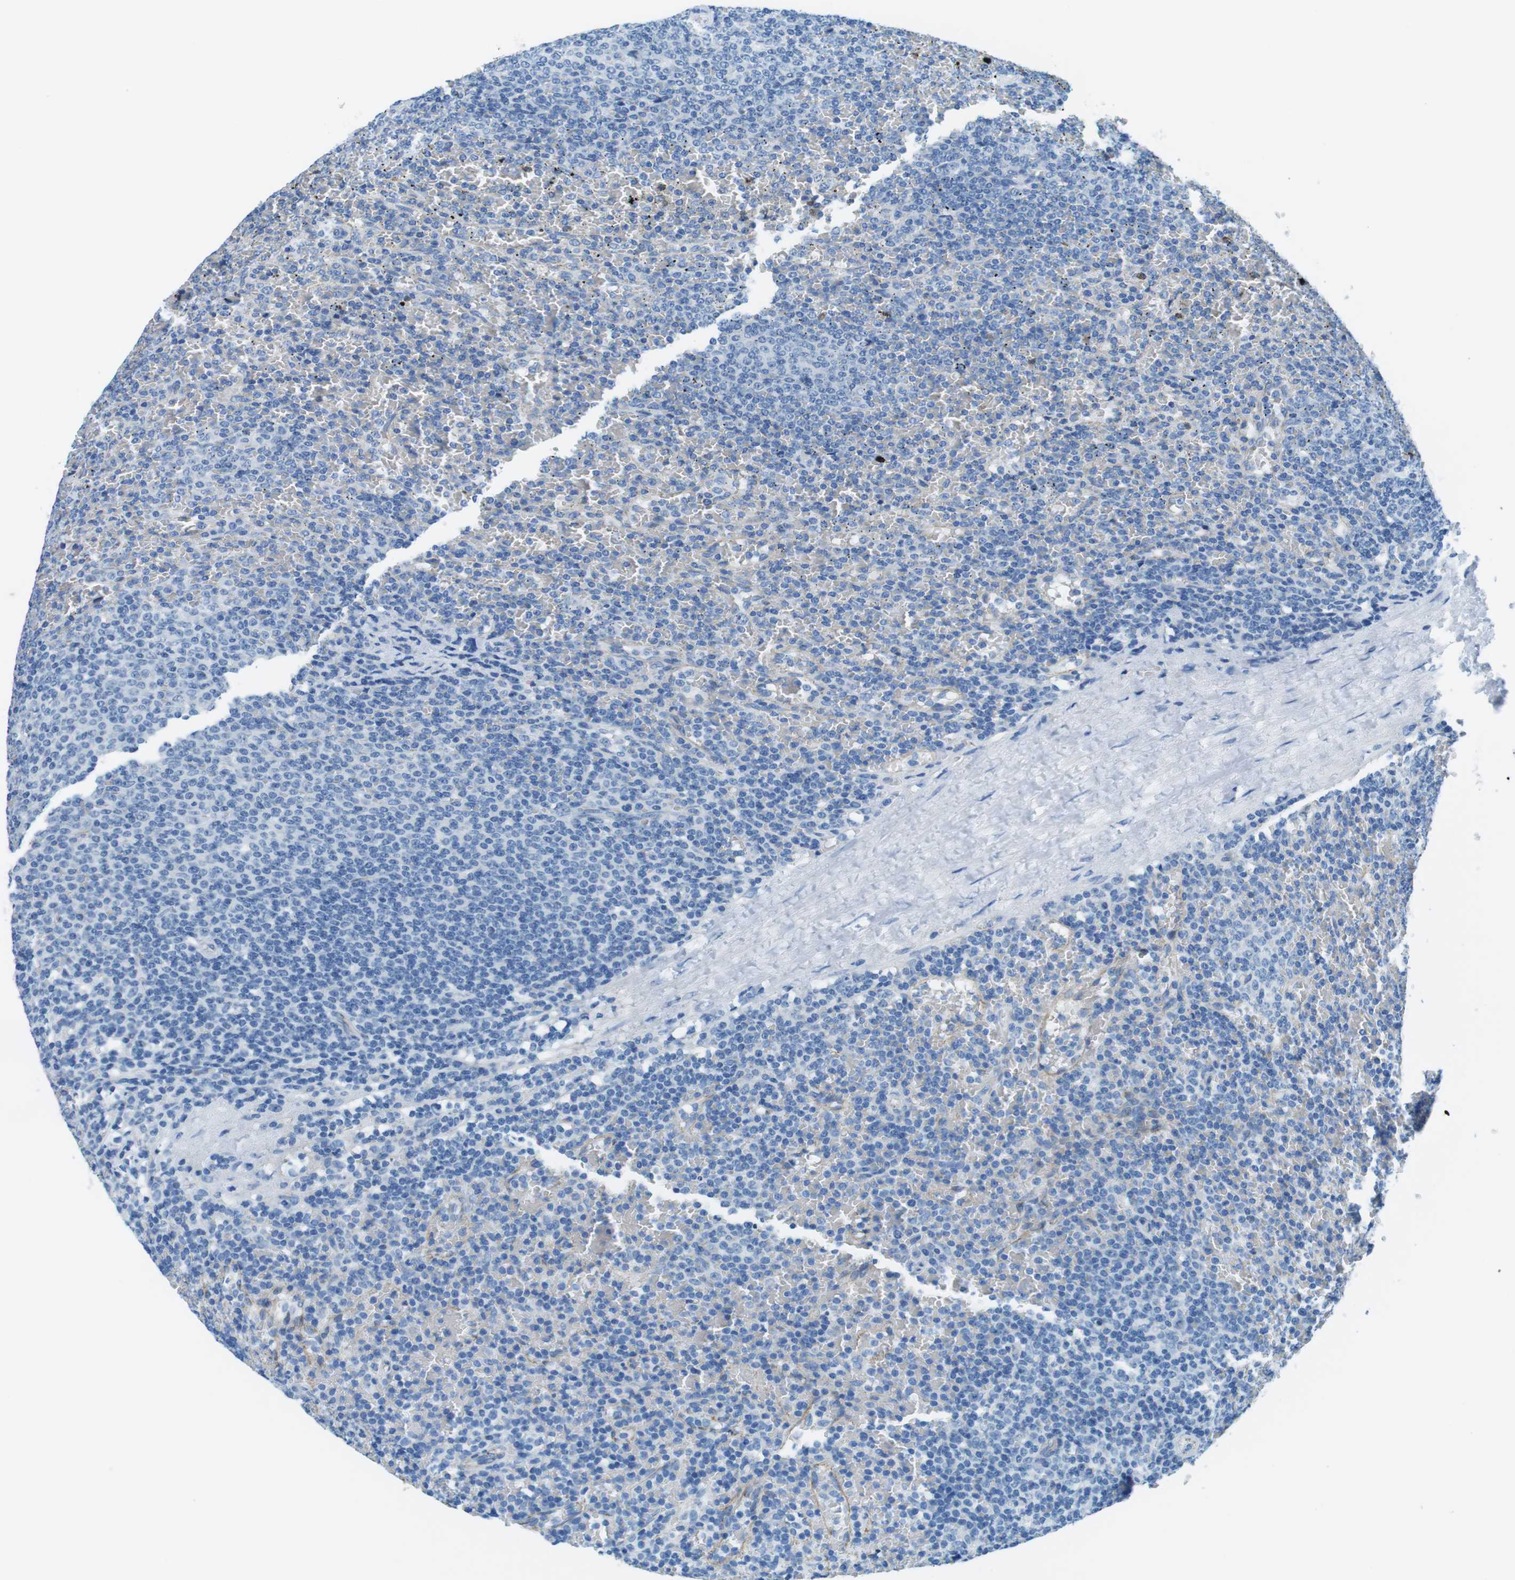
{"staining": {"intensity": "negative", "quantity": "none", "location": "none"}, "tissue": "lymphoma", "cell_type": "Tumor cells", "image_type": "cancer", "snomed": [{"axis": "morphology", "description": "Malignant lymphoma, non-Hodgkin's type, Low grade"}, {"axis": "topography", "description": "Spleen"}], "caption": "Protein analysis of lymphoma reveals no significant positivity in tumor cells. The staining is performed using DAB (3,3'-diaminobenzidine) brown chromogen with nuclei counter-stained in using hematoxylin.", "gene": "SLC6A6", "patient": {"sex": "female", "age": 77}}